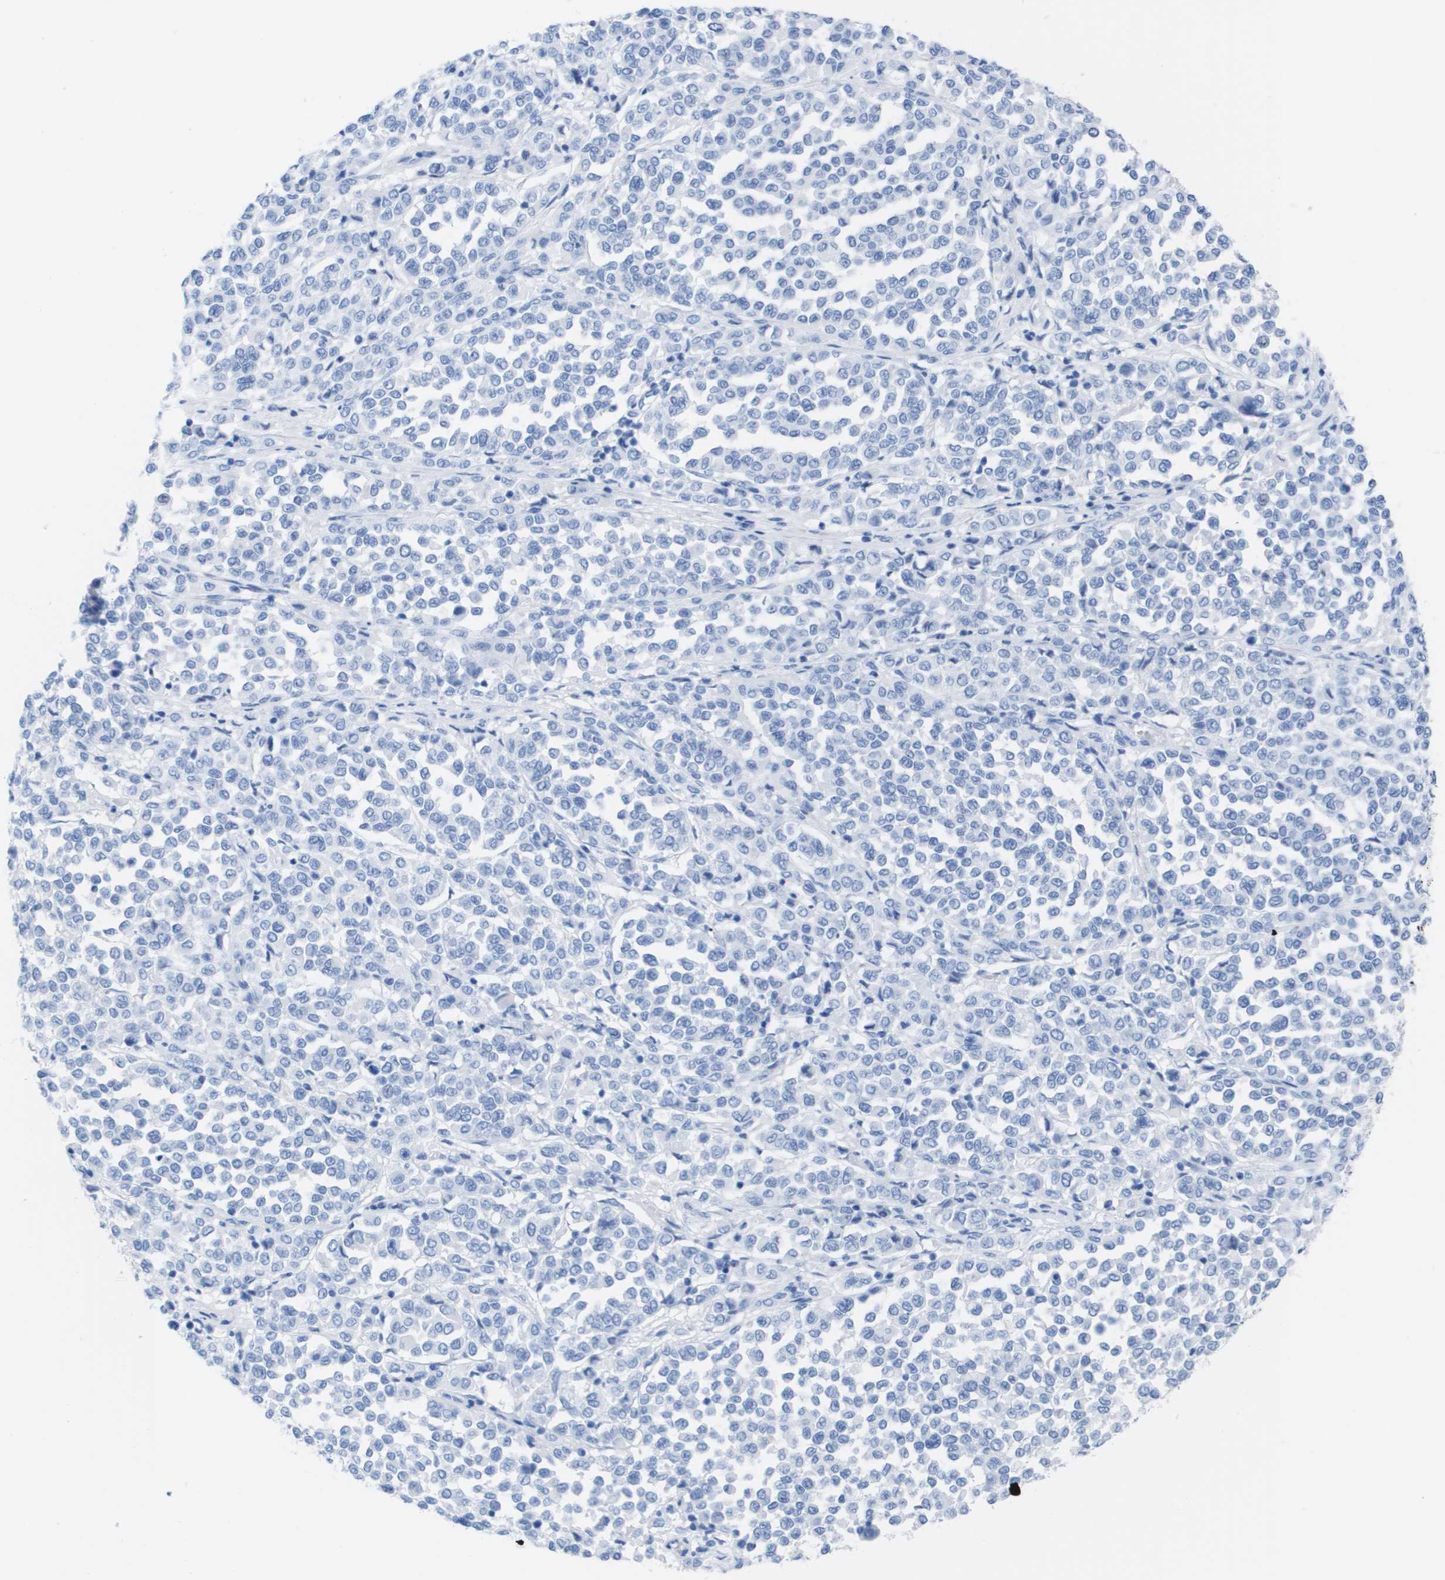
{"staining": {"intensity": "negative", "quantity": "none", "location": "none"}, "tissue": "melanoma", "cell_type": "Tumor cells", "image_type": "cancer", "snomed": [{"axis": "morphology", "description": "Malignant melanoma, Metastatic site"}, {"axis": "topography", "description": "Pancreas"}], "caption": "An IHC photomicrograph of malignant melanoma (metastatic site) is shown. There is no staining in tumor cells of malignant melanoma (metastatic site).", "gene": "KCNA3", "patient": {"sex": "female", "age": 30}}